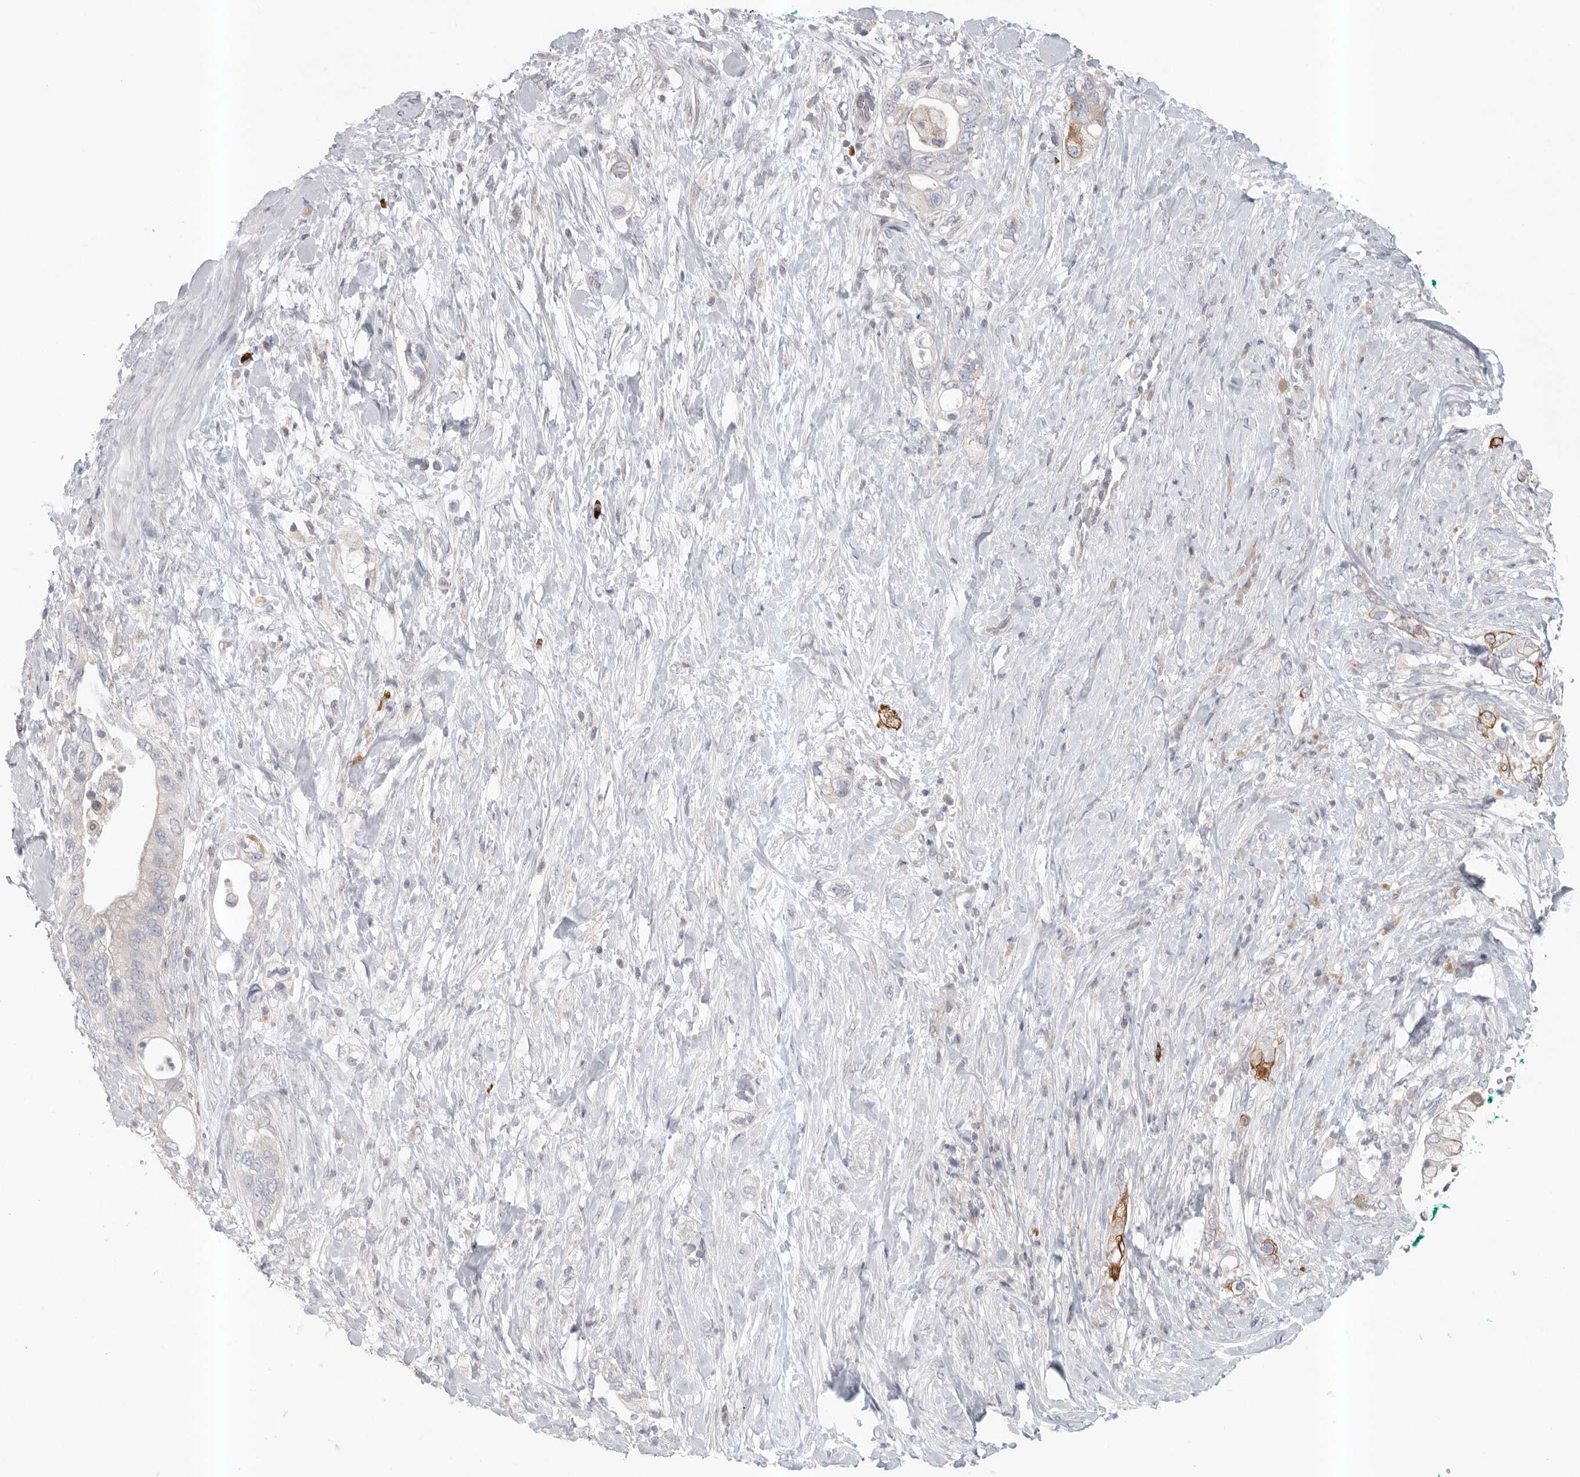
{"staining": {"intensity": "moderate", "quantity": "<25%", "location": "cytoplasmic/membranous"}, "tissue": "pancreatic cancer", "cell_type": "Tumor cells", "image_type": "cancer", "snomed": [{"axis": "morphology", "description": "Adenocarcinoma, NOS"}, {"axis": "topography", "description": "Pancreas"}], "caption": "There is low levels of moderate cytoplasmic/membranous positivity in tumor cells of pancreatic cancer, as demonstrated by immunohistochemical staining (brown color).", "gene": "TMEM69", "patient": {"sex": "male", "age": 53}}